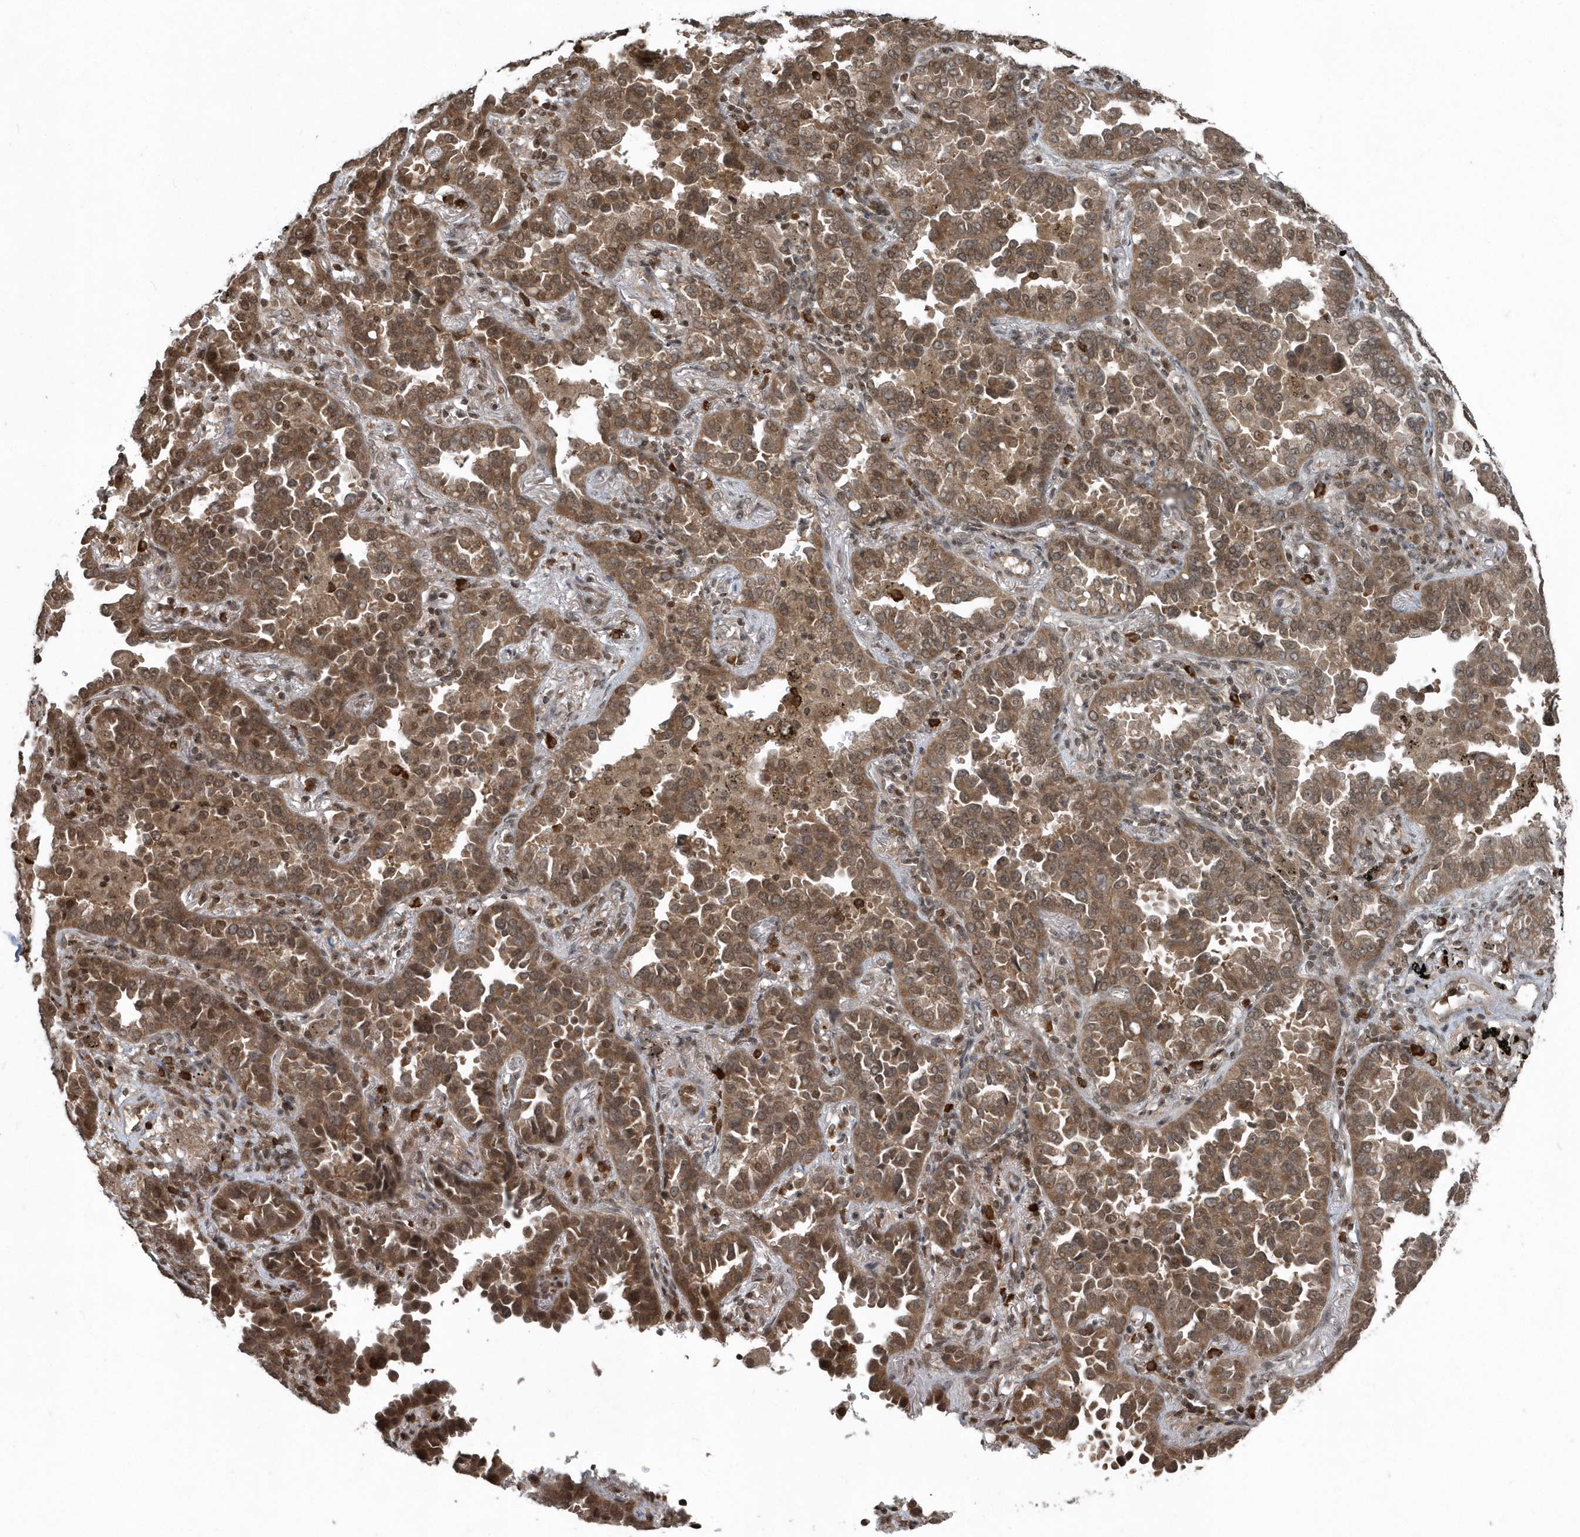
{"staining": {"intensity": "strong", "quantity": ">75%", "location": "cytoplasmic/membranous"}, "tissue": "lung cancer", "cell_type": "Tumor cells", "image_type": "cancer", "snomed": [{"axis": "morphology", "description": "Normal tissue, NOS"}, {"axis": "morphology", "description": "Adenocarcinoma, NOS"}, {"axis": "topography", "description": "Lung"}], "caption": "This histopathology image exhibits IHC staining of lung cancer, with high strong cytoplasmic/membranous expression in about >75% of tumor cells.", "gene": "EIF2B1", "patient": {"sex": "male", "age": 59}}